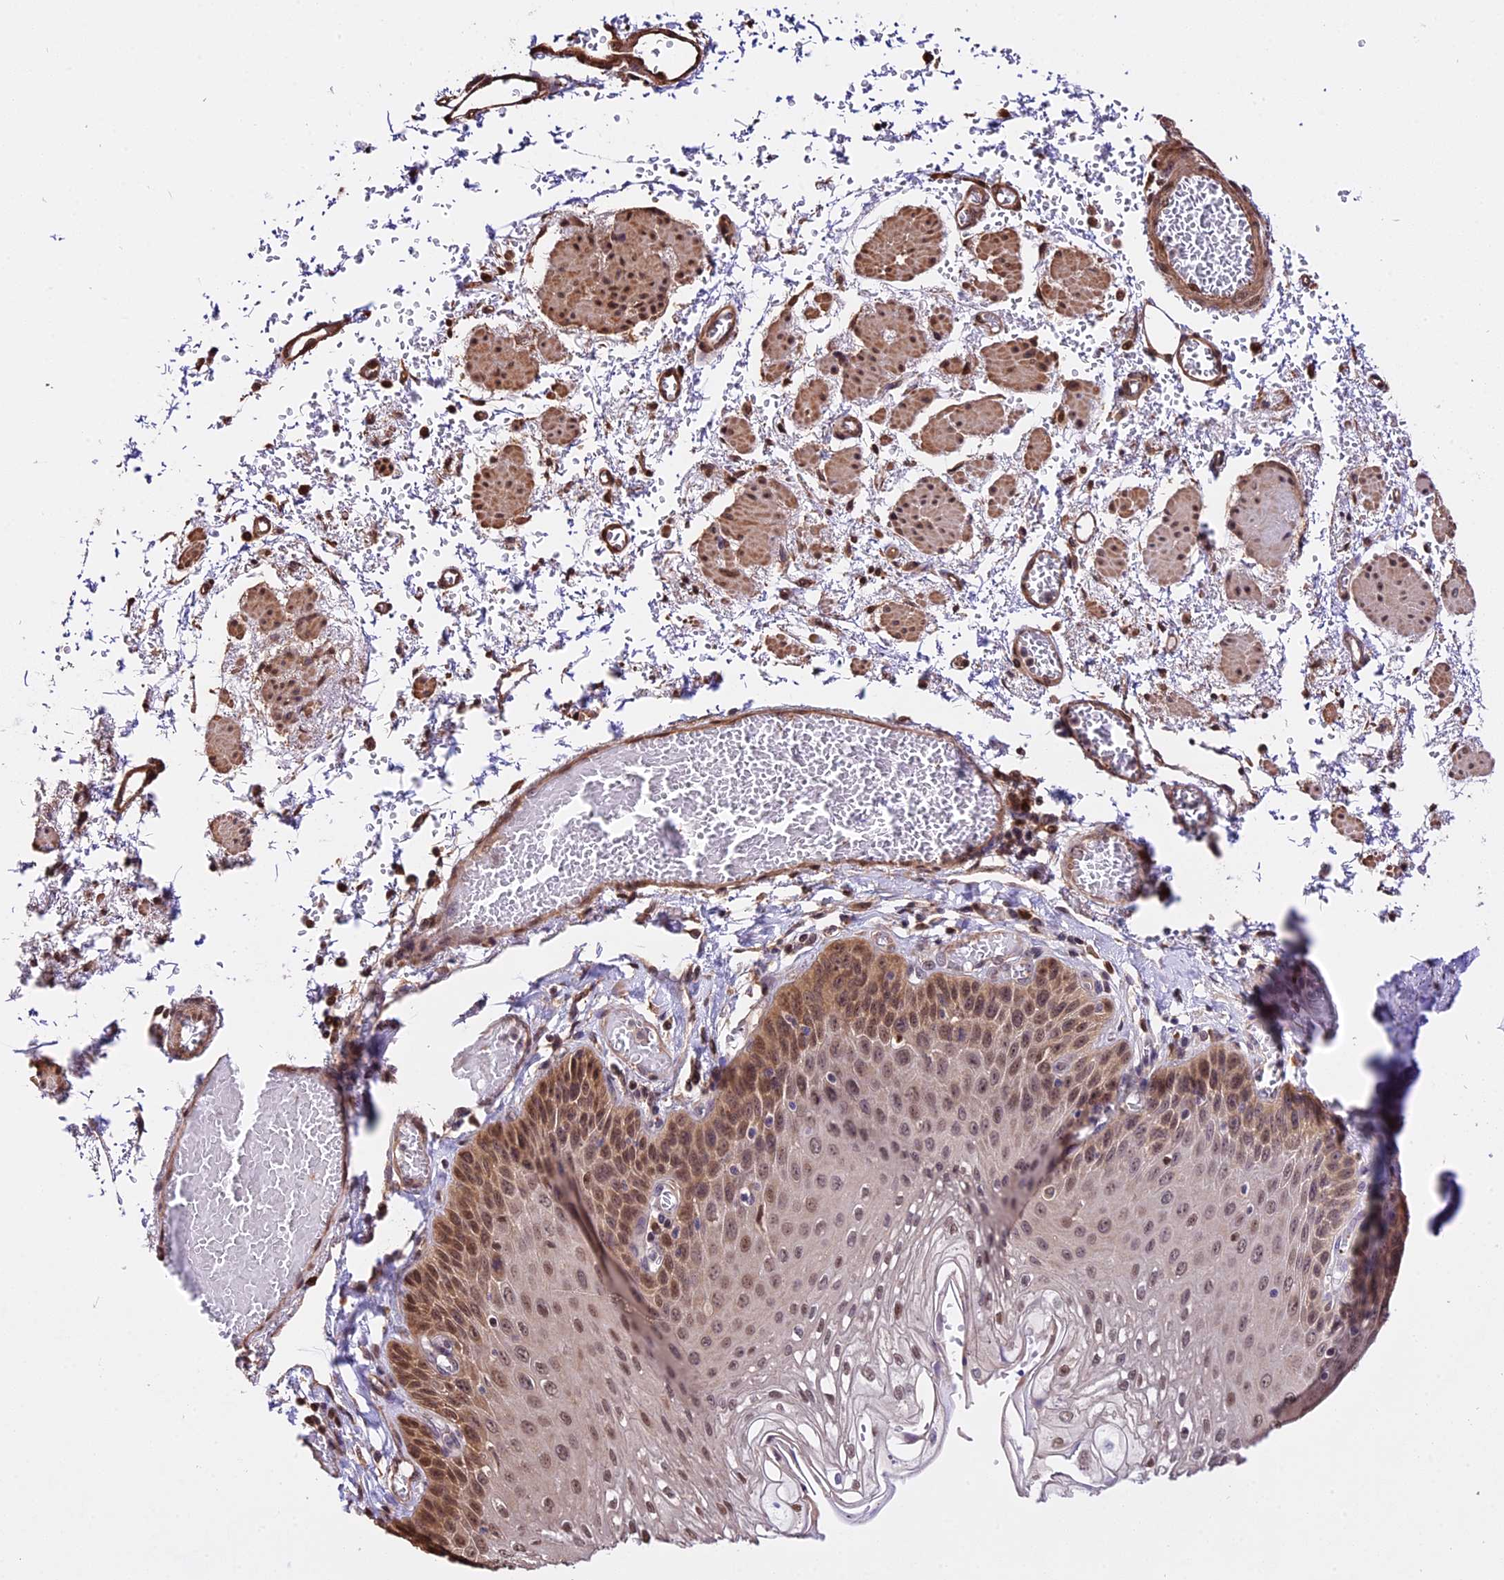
{"staining": {"intensity": "moderate", "quantity": ">75%", "location": "cytoplasmic/membranous,nuclear"}, "tissue": "esophagus", "cell_type": "Squamous epithelial cells", "image_type": "normal", "snomed": [{"axis": "morphology", "description": "Normal tissue, NOS"}, {"axis": "topography", "description": "Esophagus"}], "caption": "High-magnification brightfield microscopy of normal esophagus stained with DAB (brown) and counterstained with hematoxylin (blue). squamous epithelial cells exhibit moderate cytoplasmic/membranous,nuclear expression is identified in about>75% of cells. (IHC, brightfield microscopy, high magnification).", "gene": "HERPUD1", "patient": {"sex": "male", "age": 81}}